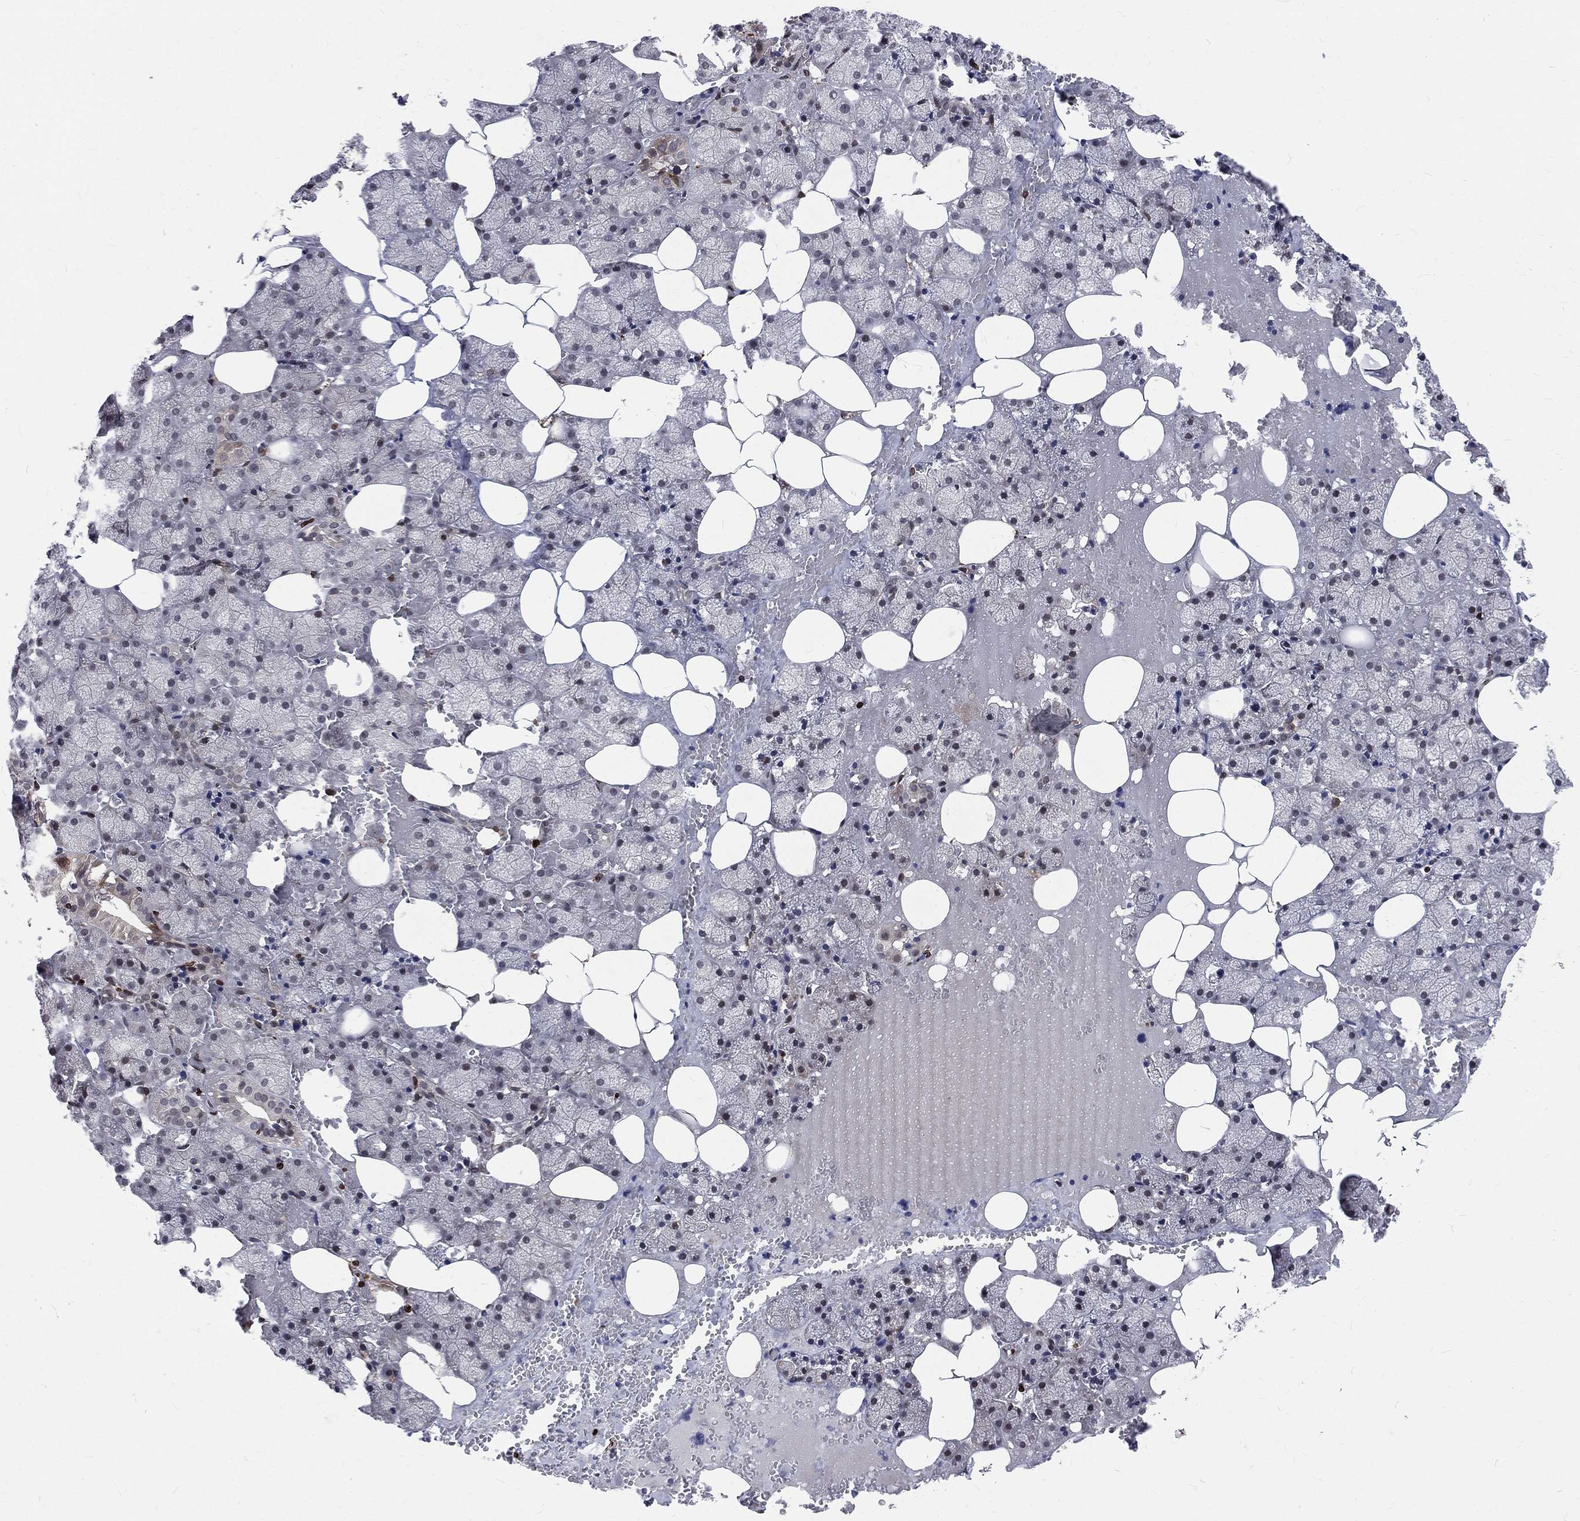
{"staining": {"intensity": "negative", "quantity": "none", "location": "none"}, "tissue": "salivary gland", "cell_type": "Glandular cells", "image_type": "normal", "snomed": [{"axis": "morphology", "description": "Normal tissue, NOS"}, {"axis": "topography", "description": "Salivary gland"}], "caption": "DAB (3,3'-diaminobenzidine) immunohistochemical staining of normal human salivary gland demonstrates no significant positivity in glandular cells. Brightfield microscopy of IHC stained with DAB (brown) and hematoxylin (blue), captured at high magnification.", "gene": "LBR", "patient": {"sex": "male", "age": 38}}